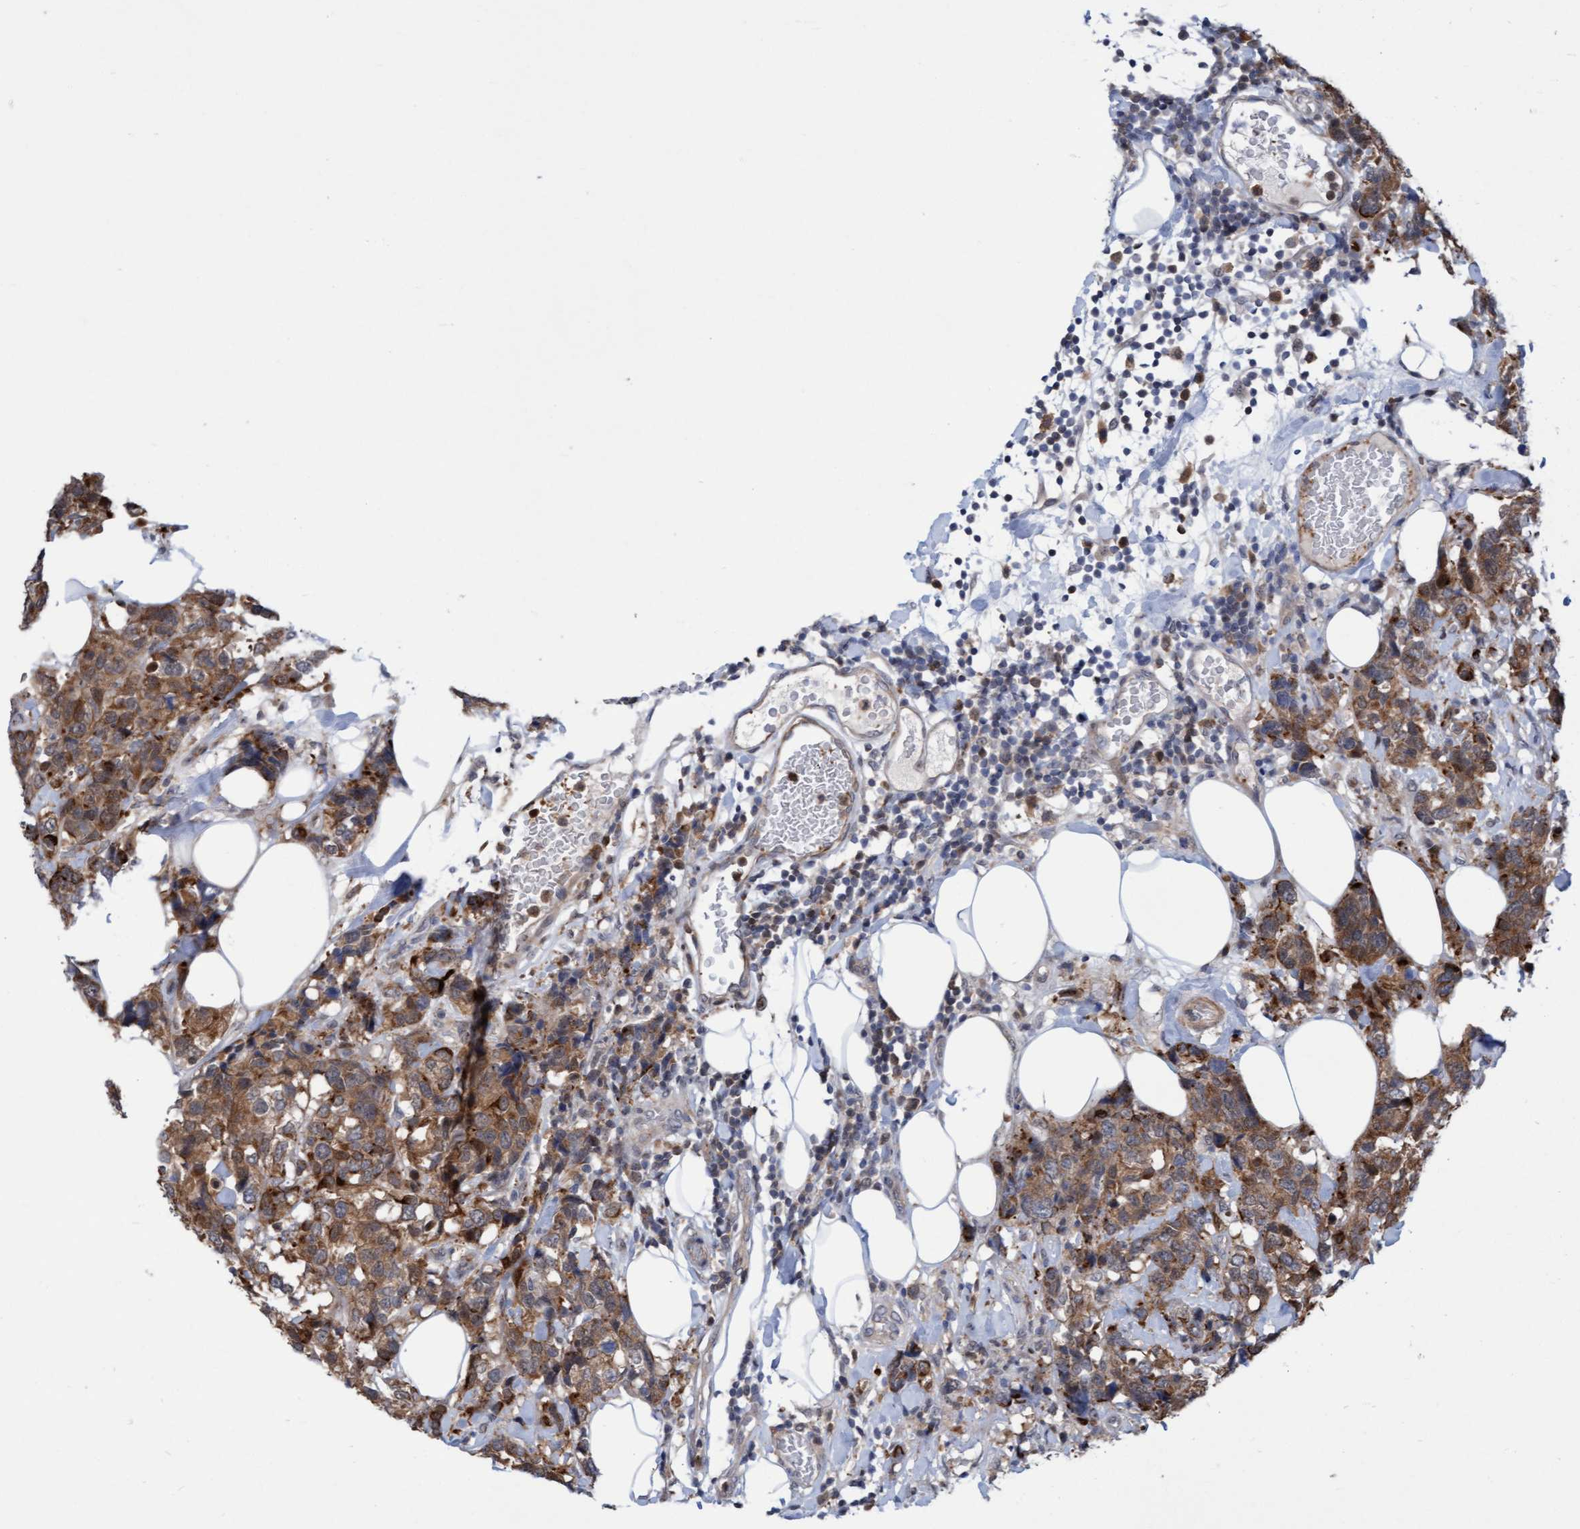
{"staining": {"intensity": "moderate", "quantity": ">75%", "location": "cytoplasmic/membranous"}, "tissue": "breast cancer", "cell_type": "Tumor cells", "image_type": "cancer", "snomed": [{"axis": "morphology", "description": "Lobular carcinoma"}, {"axis": "topography", "description": "Breast"}], "caption": "An image of breast cancer stained for a protein shows moderate cytoplasmic/membranous brown staining in tumor cells. The staining was performed using DAB to visualize the protein expression in brown, while the nuclei were stained in blue with hematoxylin (Magnification: 20x).", "gene": "RAP1GAP2", "patient": {"sex": "female", "age": 59}}